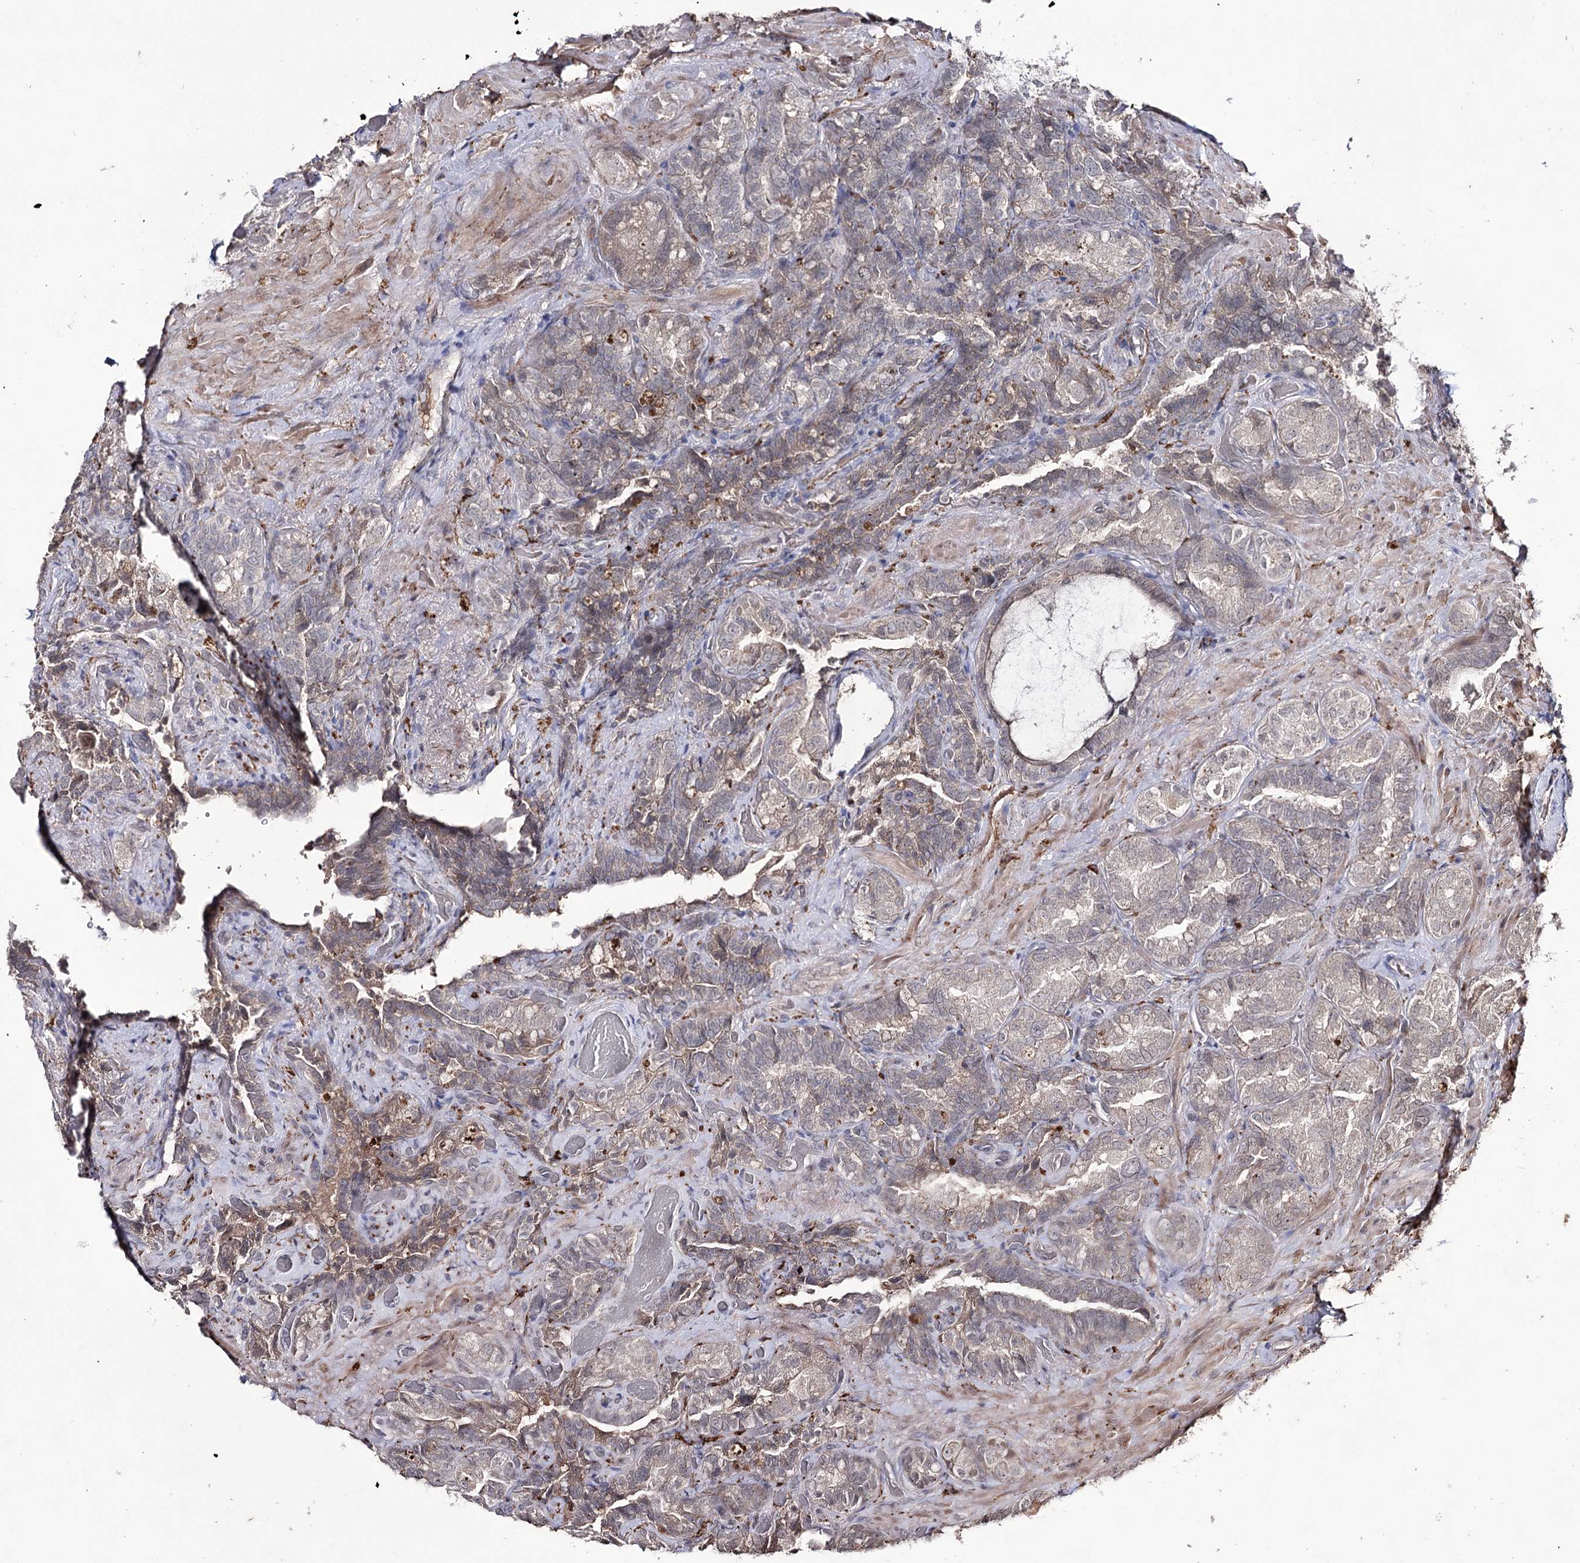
{"staining": {"intensity": "weak", "quantity": "25%-75%", "location": "cytoplasmic/membranous"}, "tissue": "seminal vesicle", "cell_type": "Glandular cells", "image_type": "normal", "snomed": [{"axis": "morphology", "description": "Normal tissue, NOS"}, {"axis": "topography", "description": "Prostate and seminal vesicle, NOS"}, {"axis": "topography", "description": "Prostate"}, {"axis": "topography", "description": "Seminal veicle"}], "caption": "IHC photomicrograph of benign seminal vesicle stained for a protein (brown), which reveals low levels of weak cytoplasmic/membranous expression in approximately 25%-75% of glandular cells.", "gene": "SYNGR3", "patient": {"sex": "male", "age": 67}}